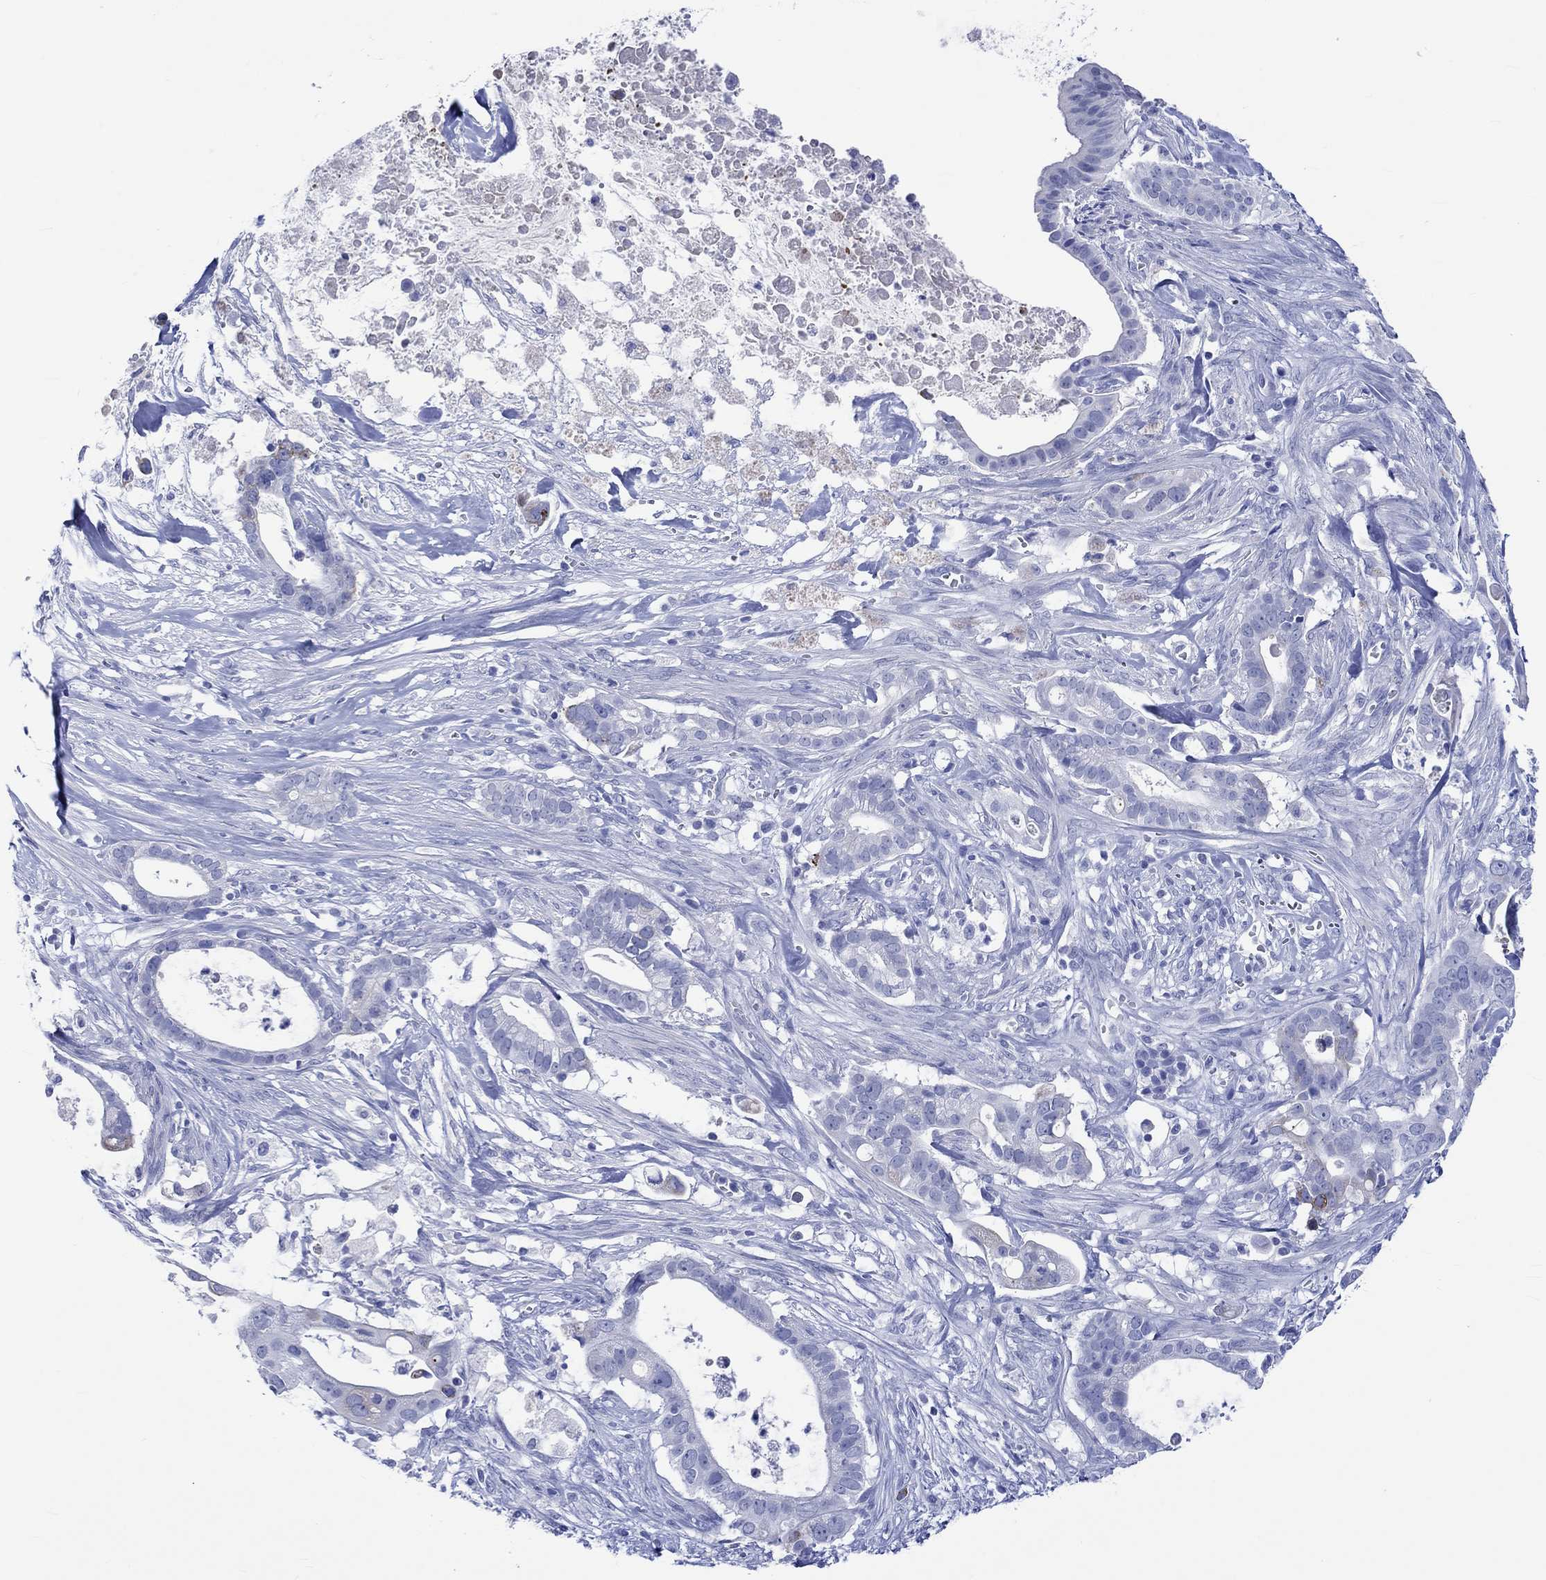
{"staining": {"intensity": "negative", "quantity": "none", "location": "none"}, "tissue": "pancreatic cancer", "cell_type": "Tumor cells", "image_type": "cancer", "snomed": [{"axis": "morphology", "description": "Adenocarcinoma, NOS"}, {"axis": "topography", "description": "Pancreas"}], "caption": "Adenocarcinoma (pancreatic) was stained to show a protein in brown. There is no significant staining in tumor cells.", "gene": "KLHL33", "patient": {"sex": "male", "age": 61}}